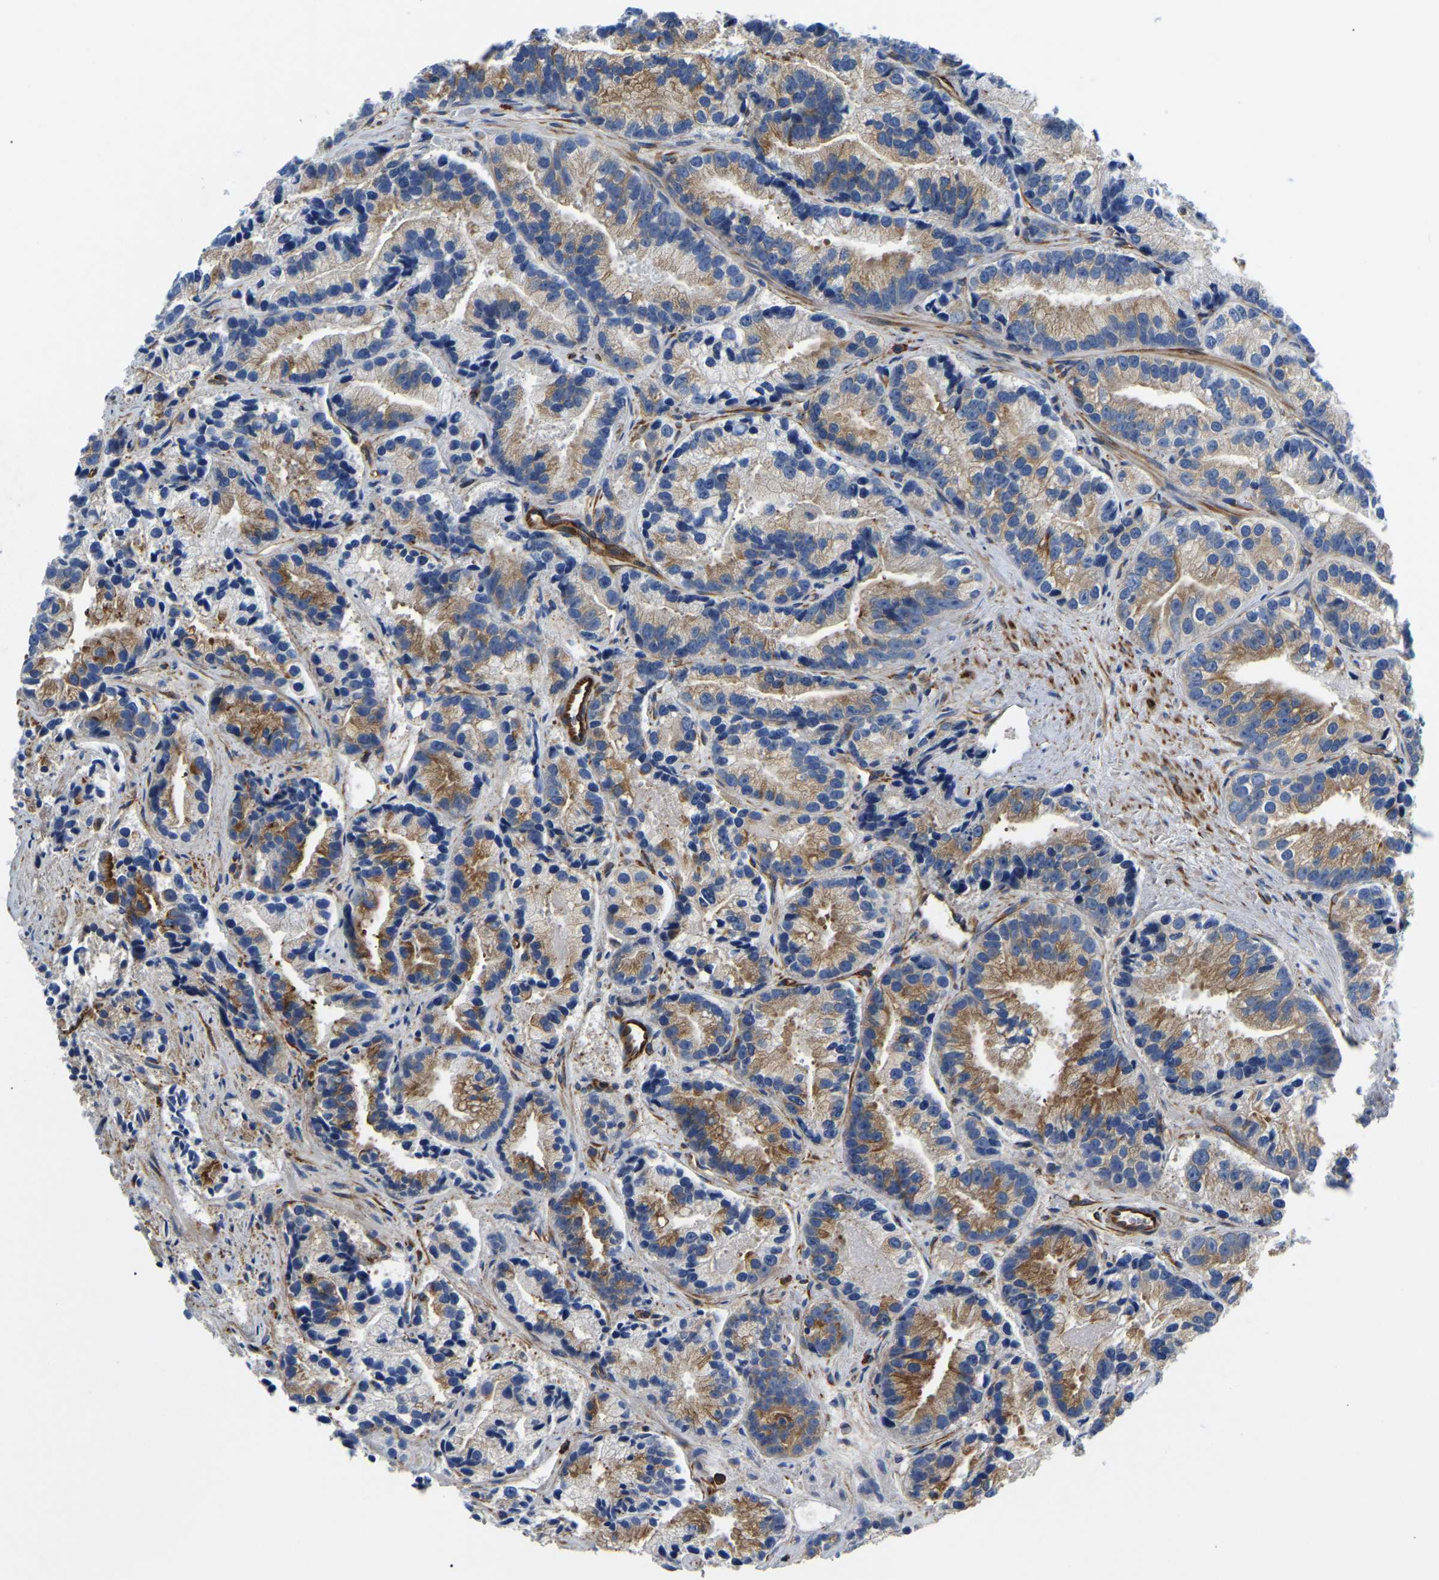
{"staining": {"intensity": "moderate", "quantity": "25%-75%", "location": "cytoplasmic/membranous"}, "tissue": "prostate cancer", "cell_type": "Tumor cells", "image_type": "cancer", "snomed": [{"axis": "morphology", "description": "Adenocarcinoma, Low grade"}, {"axis": "topography", "description": "Prostate"}], "caption": "Immunohistochemical staining of human prostate cancer reveals medium levels of moderate cytoplasmic/membranous protein staining in approximately 25%-75% of tumor cells. The protein is shown in brown color, while the nuclei are stained blue.", "gene": "DUSP8", "patient": {"sex": "male", "age": 89}}